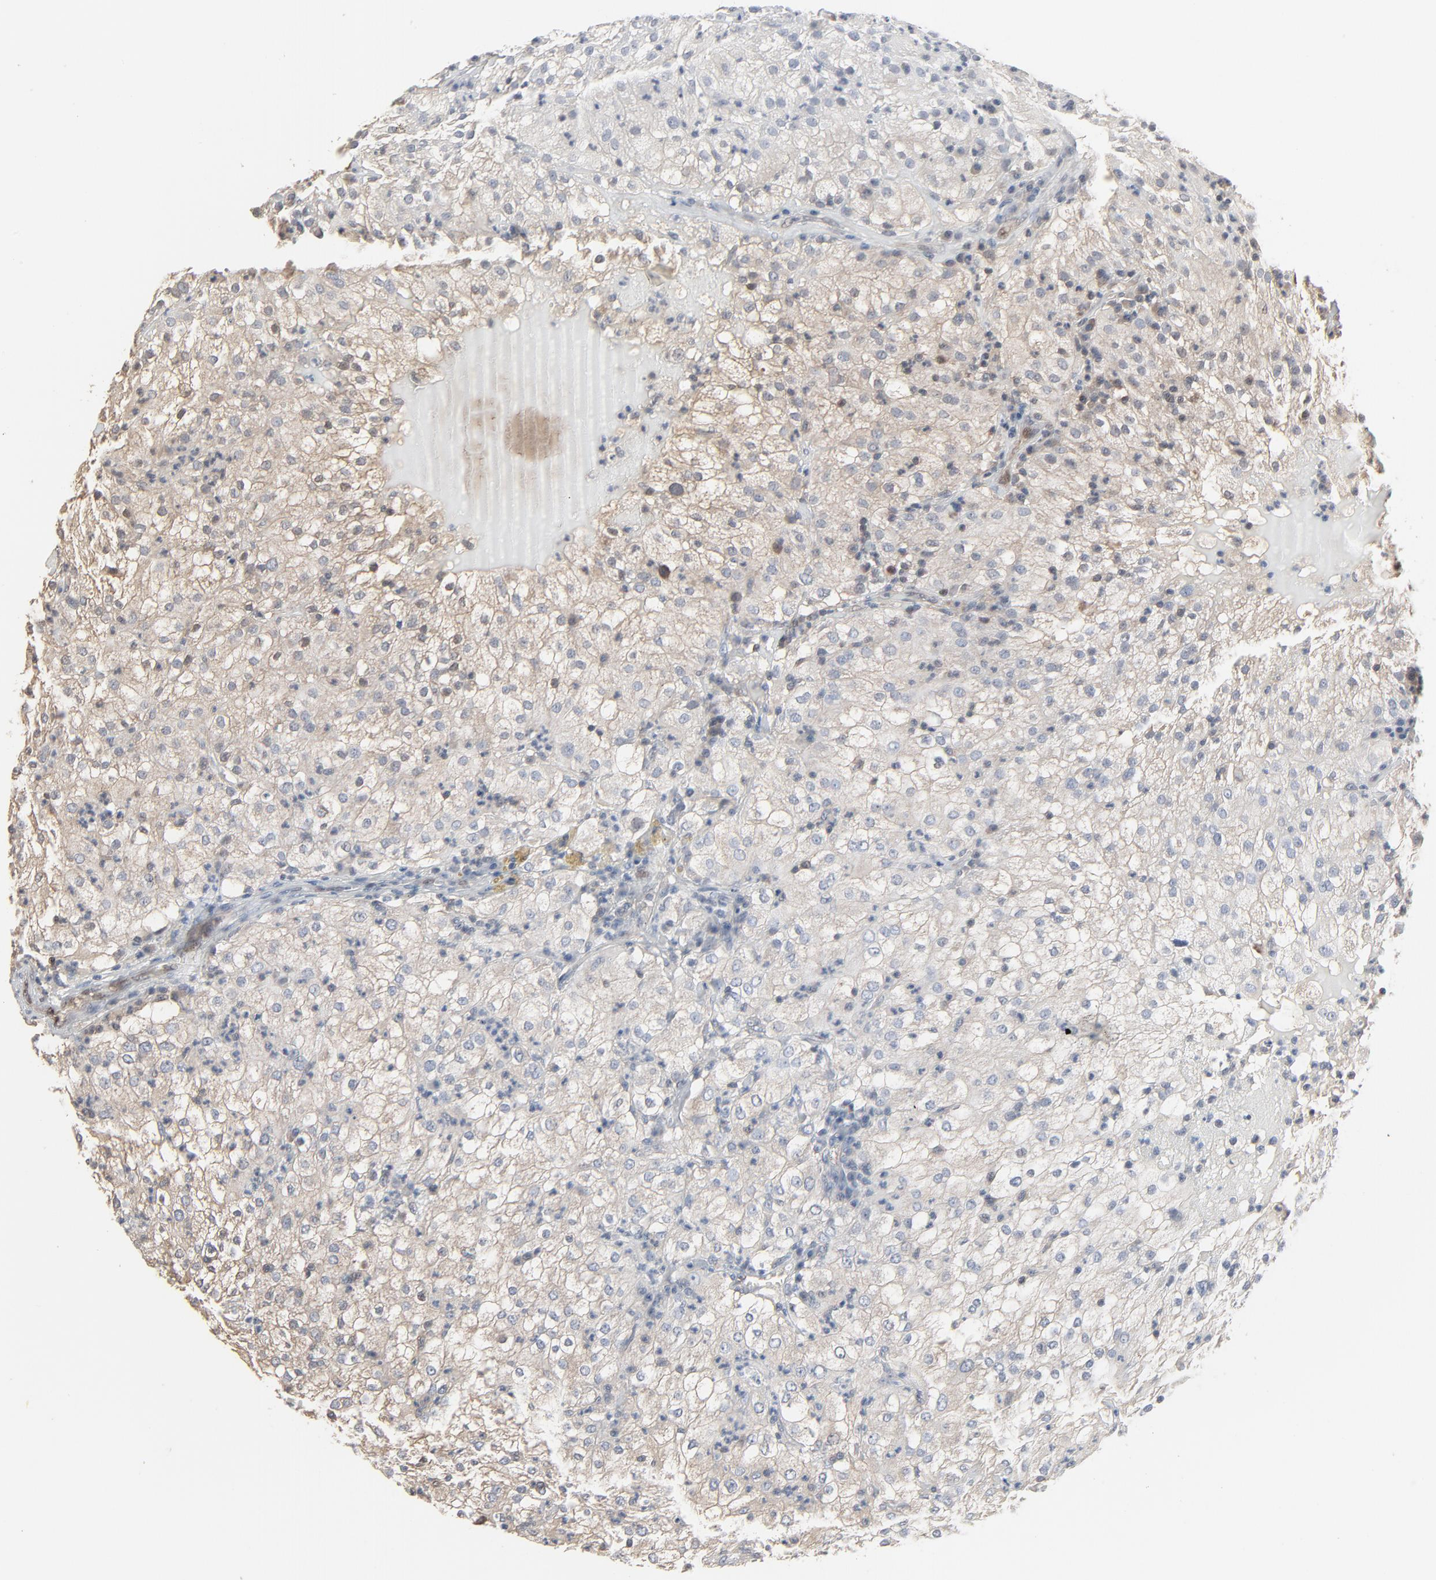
{"staining": {"intensity": "weak", "quantity": "25%-75%", "location": "cytoplasmic/membranous"}, "tissue": "renal cancer", "cell_type": "Tumor cells", "image_type": "cancer", "snomed": [{"axis": "morphology", "description": "Adenocarcinoma, NOS"}, {"axis": "topography", "description": "Kidney"}], "caption": "A low amount of weak cytoplasmic/membranous positivity is appreciated in about 25%-75% of tumor cells in renal adenocarcinoma tissue. (DAB (3,3'-diaminobenzidine) = brown stain, brightfield microscopy at high magnification).", "gene": "CCT5", "patient": {"sex": "male", "age": 59}}